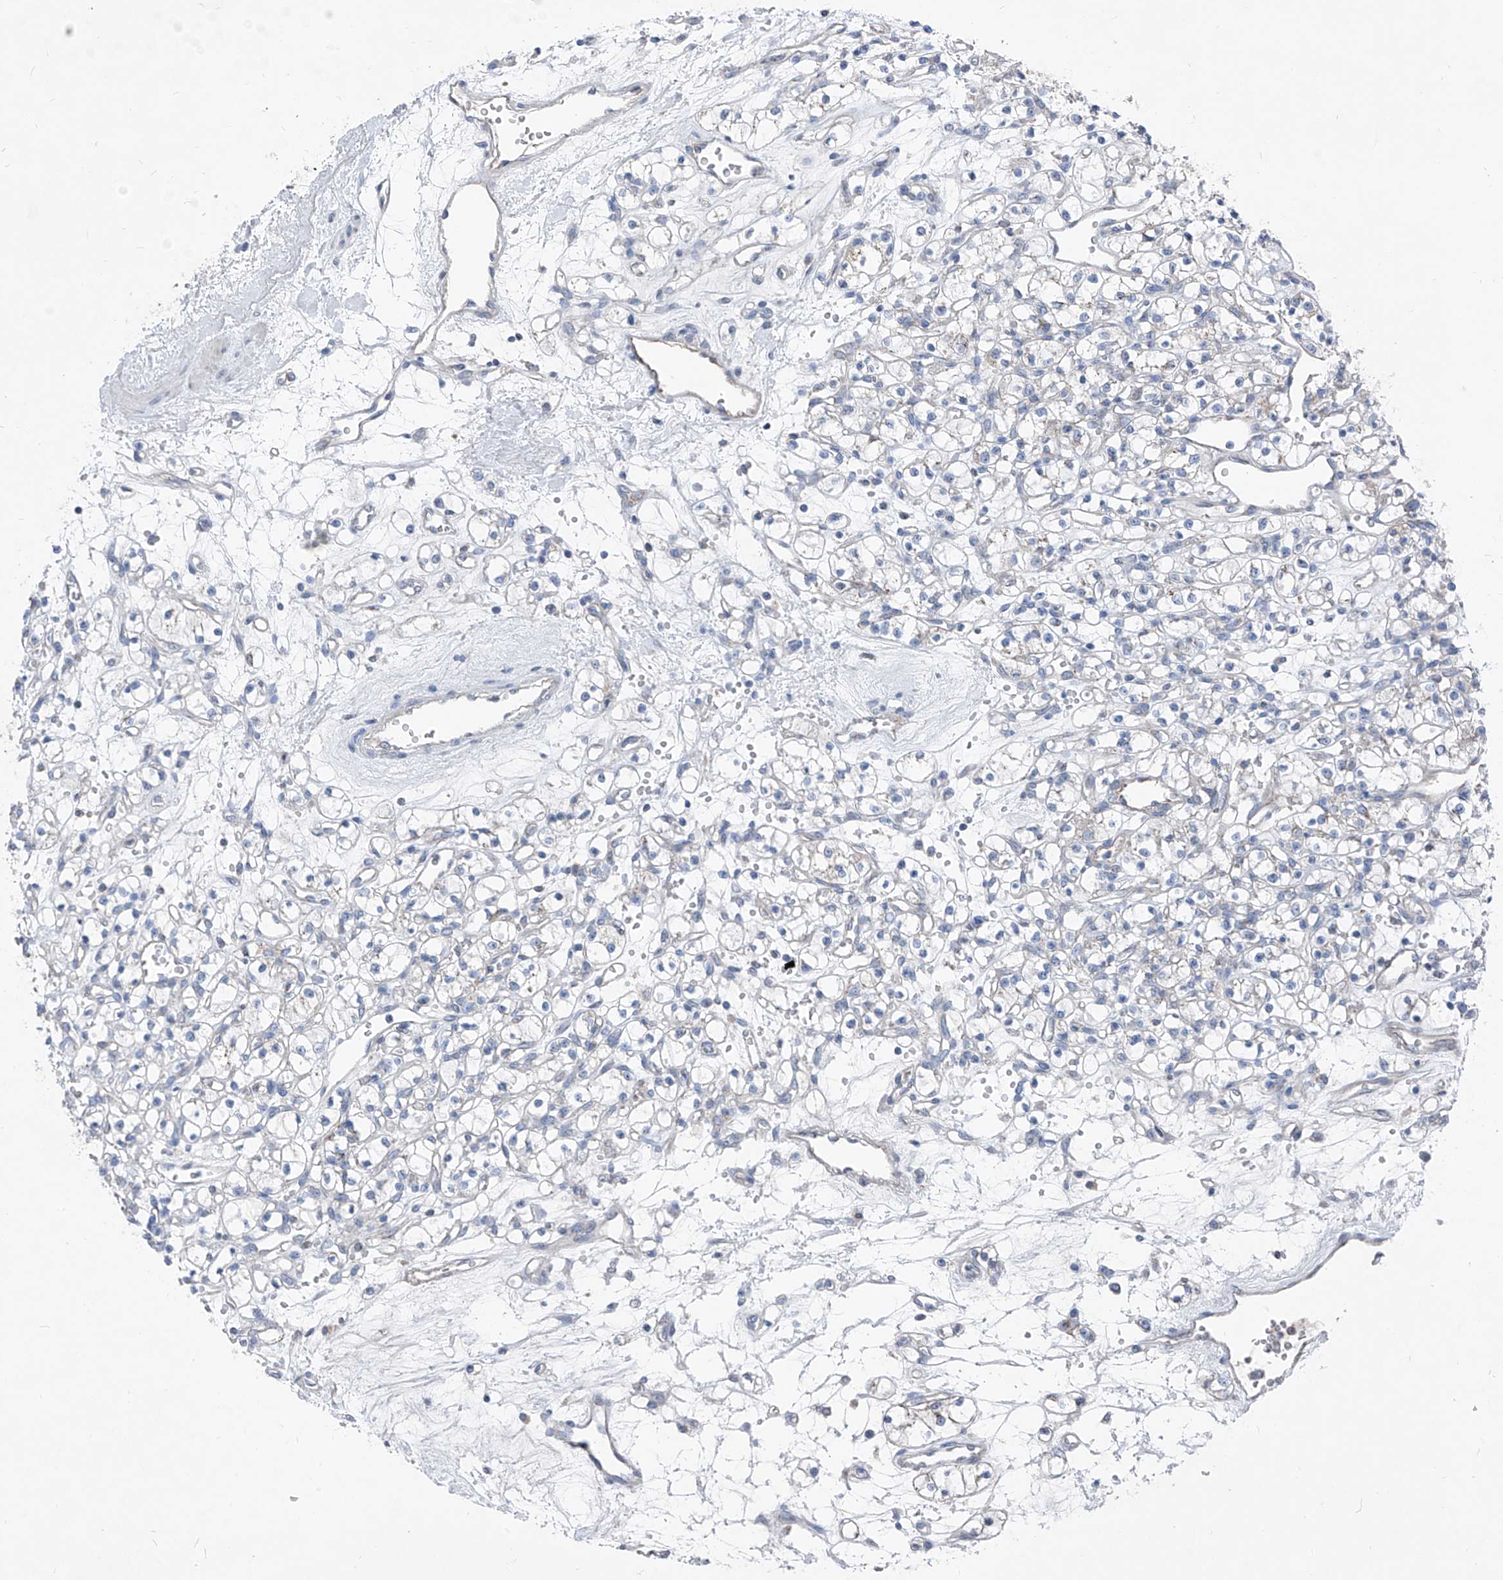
{"staining": {"intensity": "negative", "quantity": "none", "location": "none"}, "tissue": "renal cancer", "cell_type": "Tumor cells", "image_type": "cancer", "snomed": [{"axis": "morphology", "description": "Adenocarcinoma, NOS"}, {"axis": "topography", "description": "Kidney"}], "caption": "This photomicrograph is of renal adenocarcinoma stained with immunohistochemistry (IHC) to label a protein in brown with the nuclei are counter-stained blue. There is no expression in tumor cells. (DAB immunohistochemistry visualized using brightfield microscopy, high magnification).", "gene": "AGPS", "patient": {"sex": "female", "age": 59}}